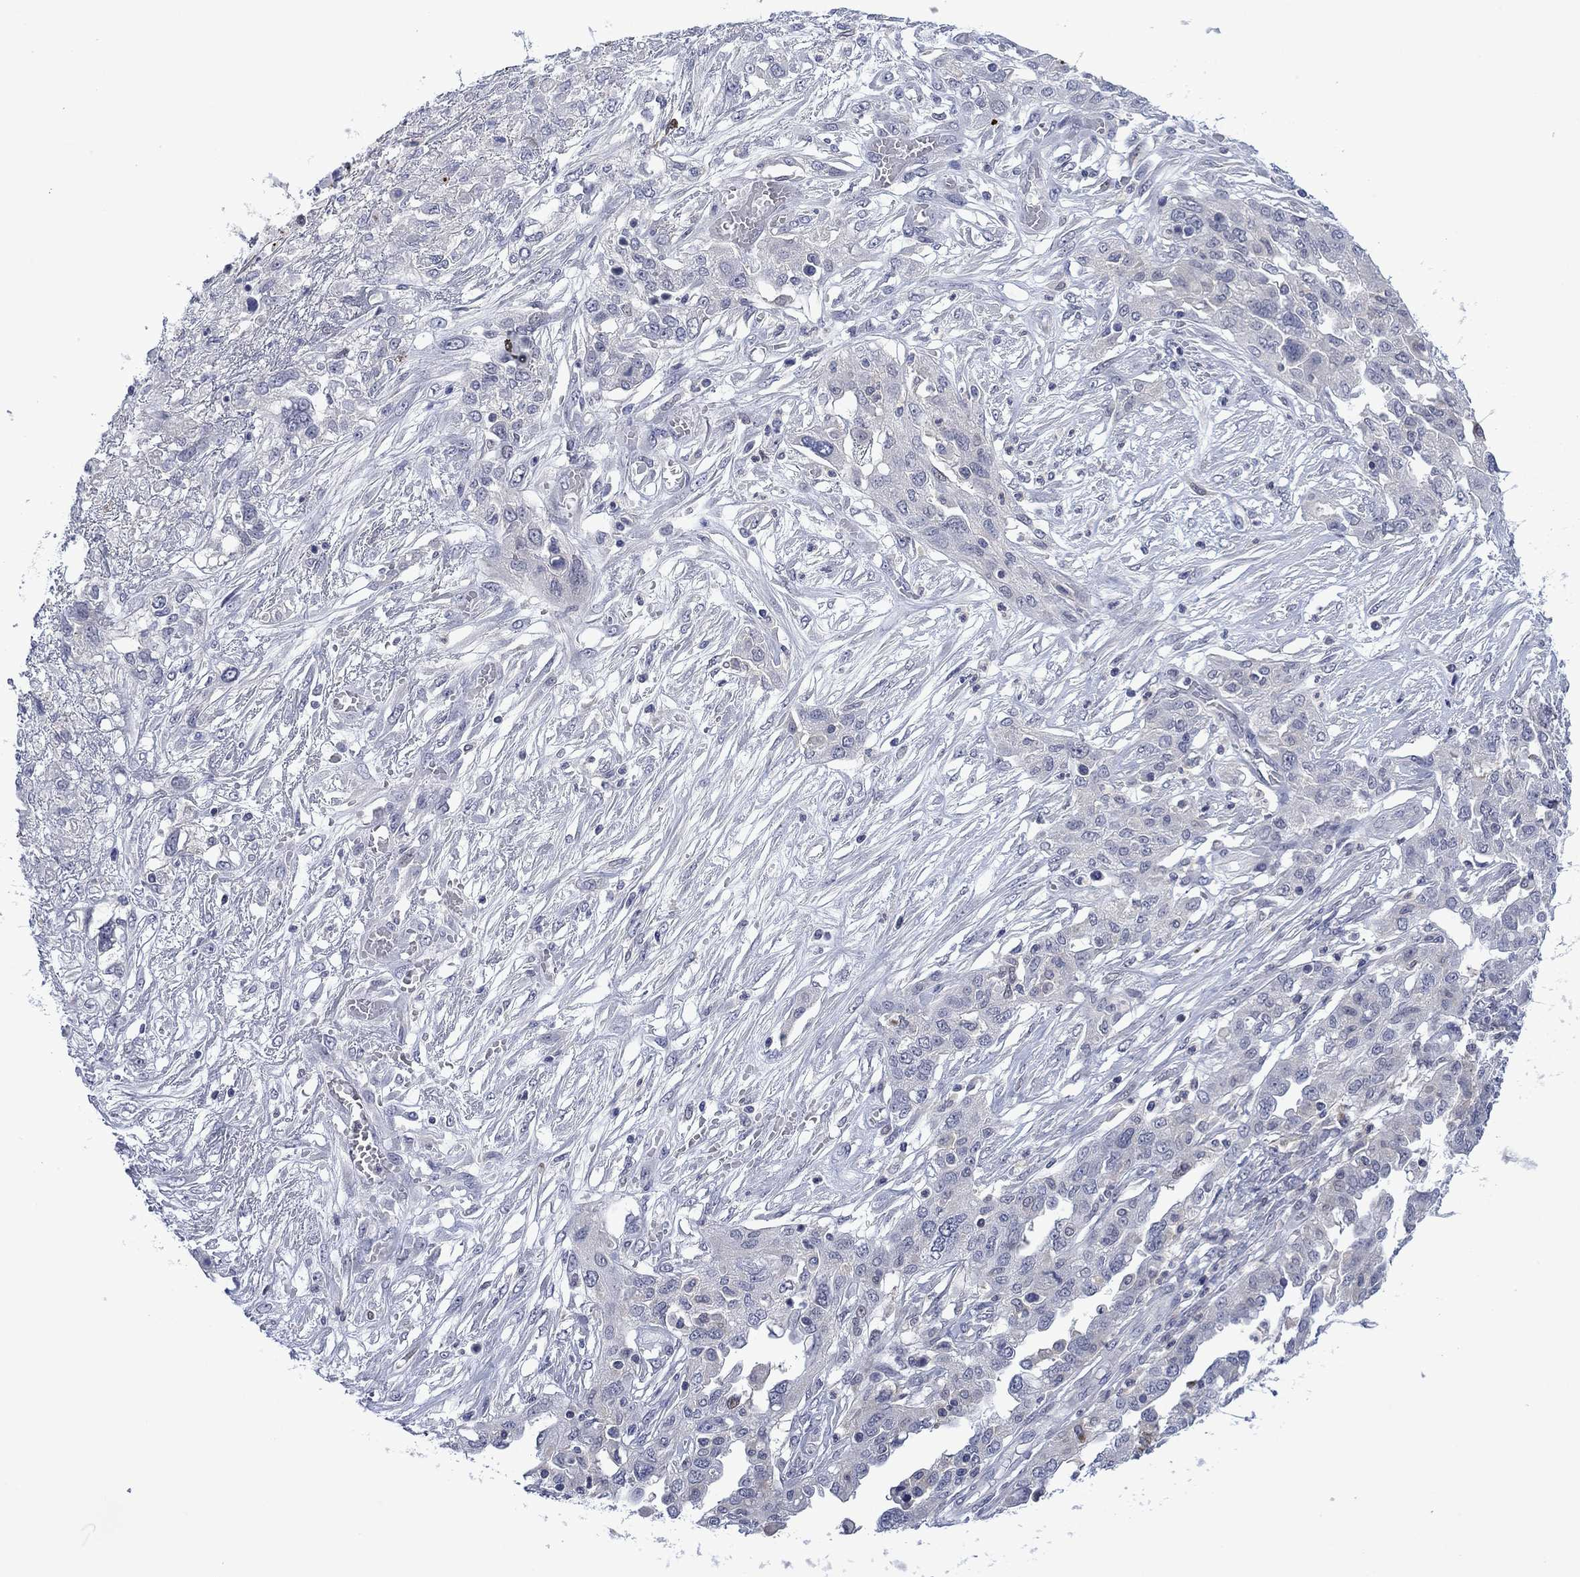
{"staining": {"intensity": "negative", "quantity": "none", "location": "none"}, "tissue": "ovarian cancer", "cell_type": "Tumor cells", "image_type": "cancer", "snomed": [{"axis": "morphology", "description": "Cystadenocarcinoma, serous, NOS"}, {"axis": "topography", "description": "Ovary"}], "caption": "Immunohistochemistry micrograph of neoplastic tissue: human ovarian serous cystadenocarcinoma stained with DAB reveals no significant protein positivity in tumor cells. (Immunohistochemistry, brightfield microscopy, high magnification).", "gene": "AGL", "patient": {"sex": "female", "age": 67}}